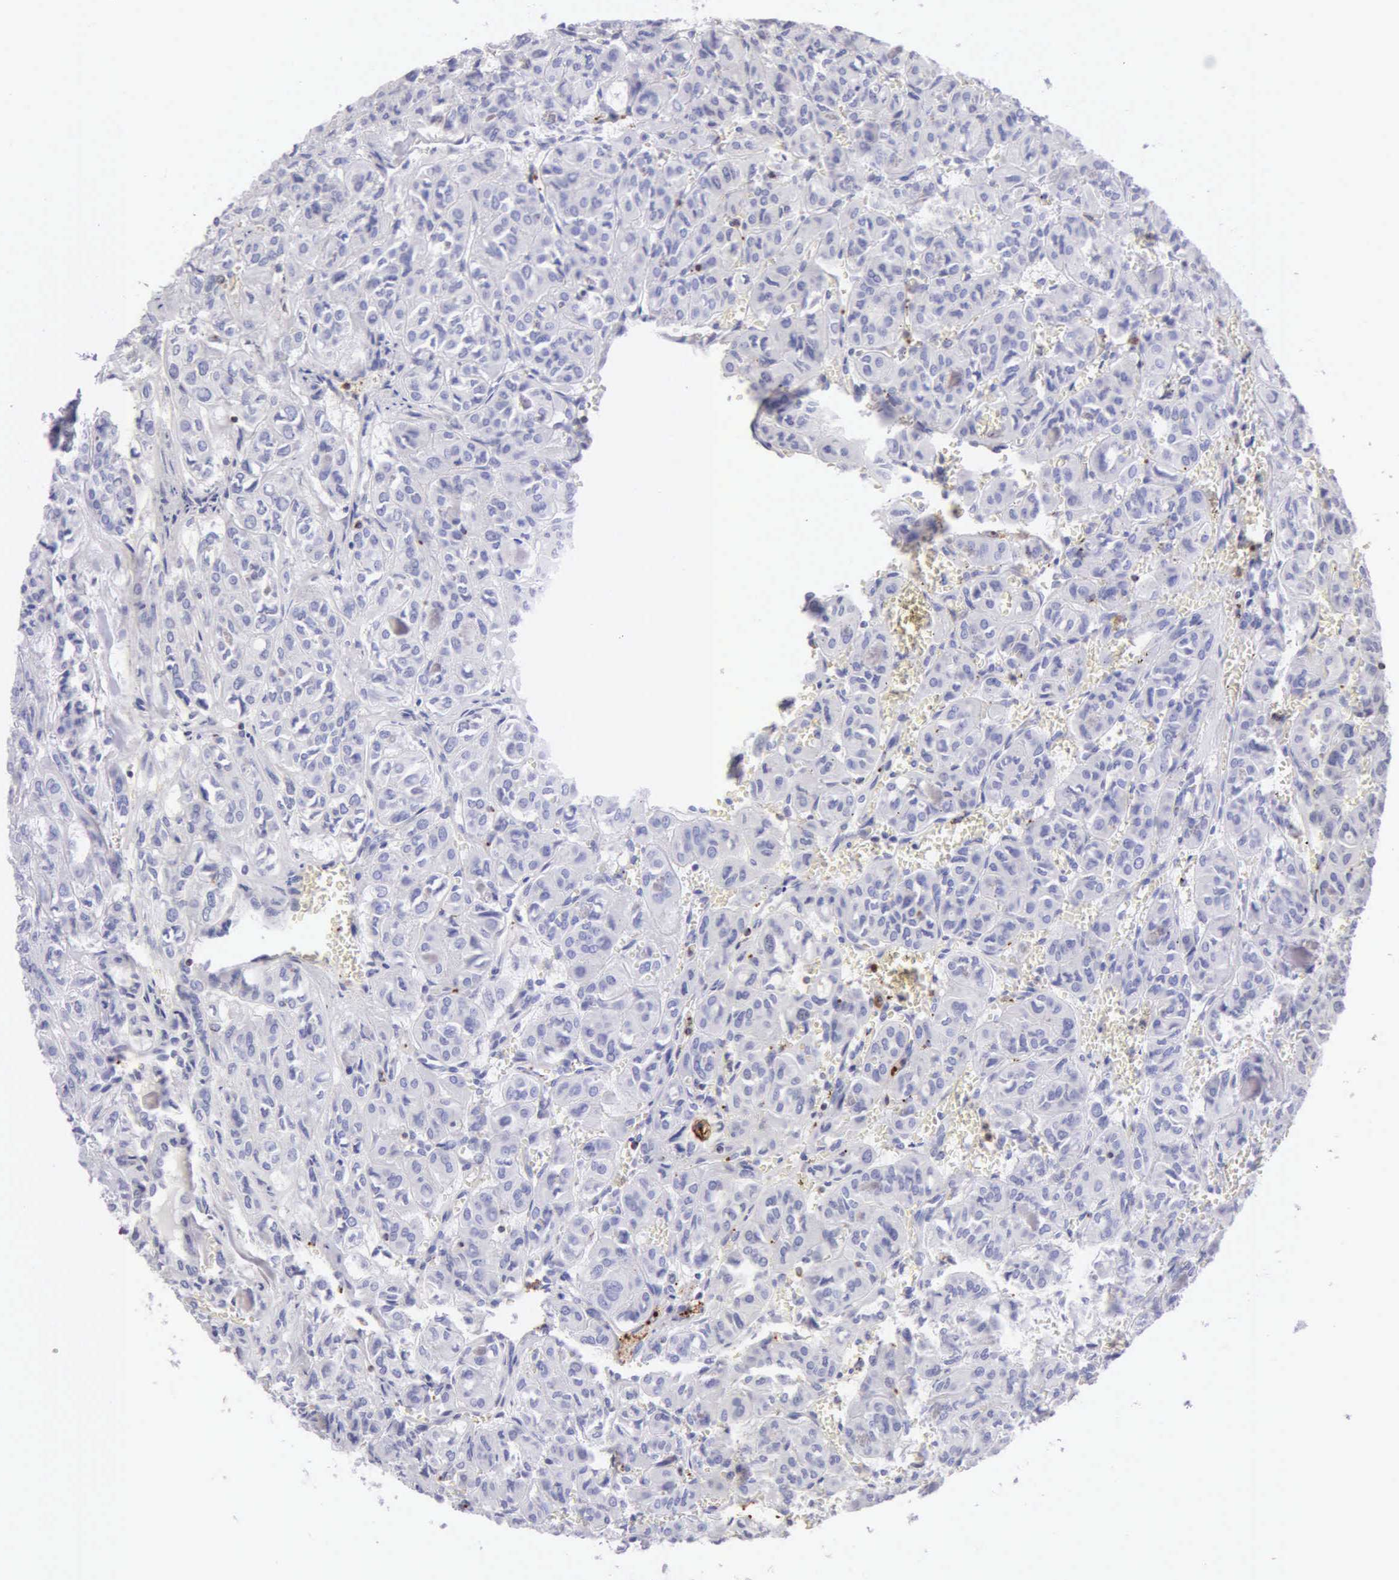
{"staining": {"intensity": "negative", "quantity": "none", "location": "none"}, "tissue": "thyroid cancer", "cell_type": "Tumor cells", "image_type": "cancer", "snomed": [{"axis": "morphology", "description": "Follicular adenoma carcinoma, NOS"}, {"axis": "topography", "description": "Thyroid gland"}], "caption": "Immunohistochemistry (IHC) image of neoplastic tissue: thyroid follicular adenoma carcinoma stained with DAB (3,3'-diaminobenzidine) exhibits no significant protein staining in tumor cells. (DAB immunohistochemistry, high magnification).", "gene": "SRGN", "patient": {"sex": "female", "age": 71}}